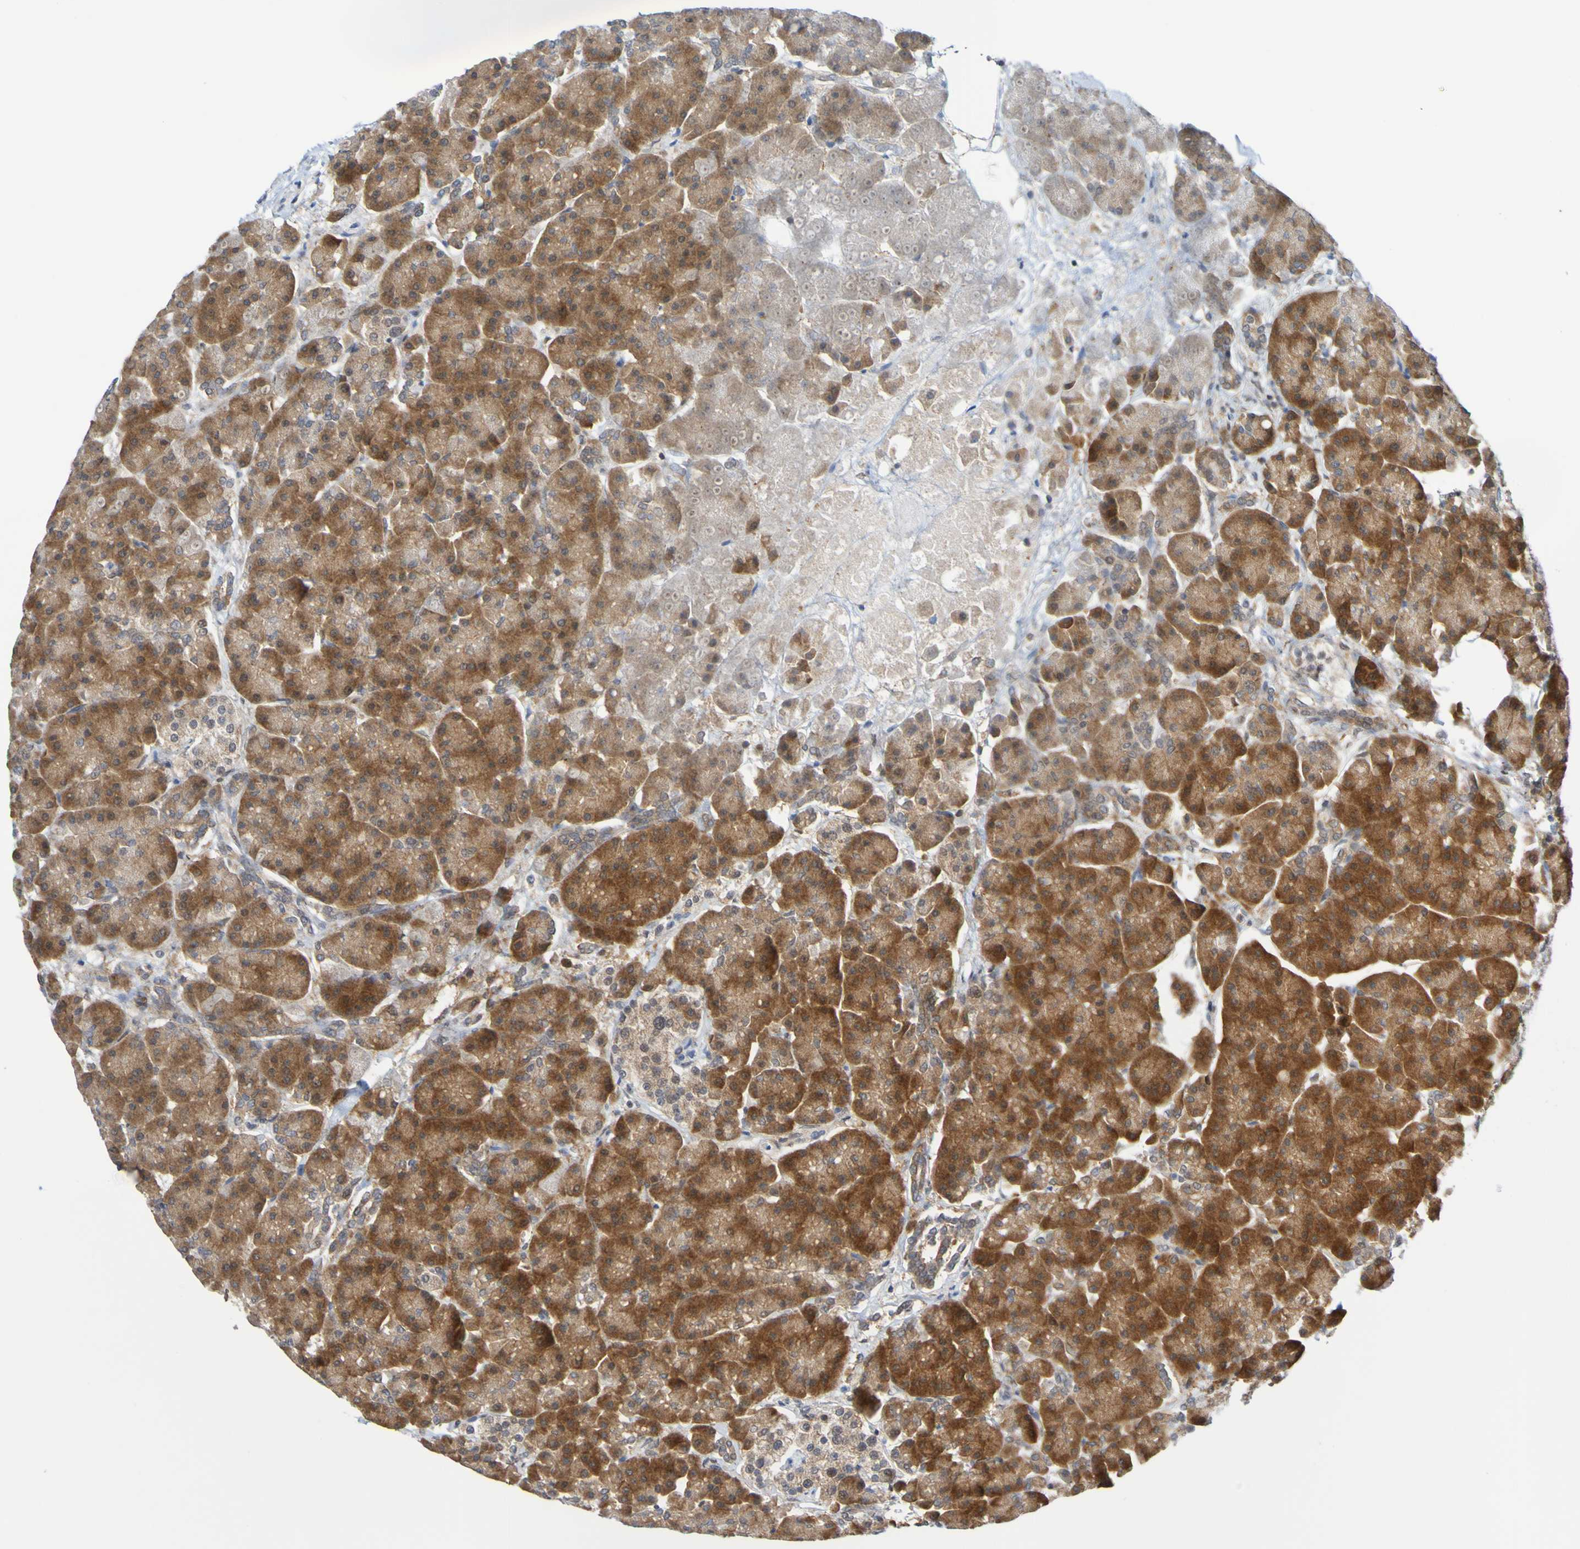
{"staining": {"intensity": "strong", "quantity": ">75%", "location": "cytoplasmic/membranous"}, "tissue": "pancreas", "cell_type": "Exocrine glandular cells", "image_type": "normal", "snomed": [{"axis": "morphology", "description": "Normal tissue, NOS"}, {"axis": "topography", "description": "Pancreas"}], "caption": "This photomicrograph demonstrates immunohistochemistry (IHC) staining of normal pancreas, with high strong cytoplasmic/membranous expression in about >75% of exocrine glandular cells.", "gene": "ATIC", "patient": {"sex": "female", "age": 70}}